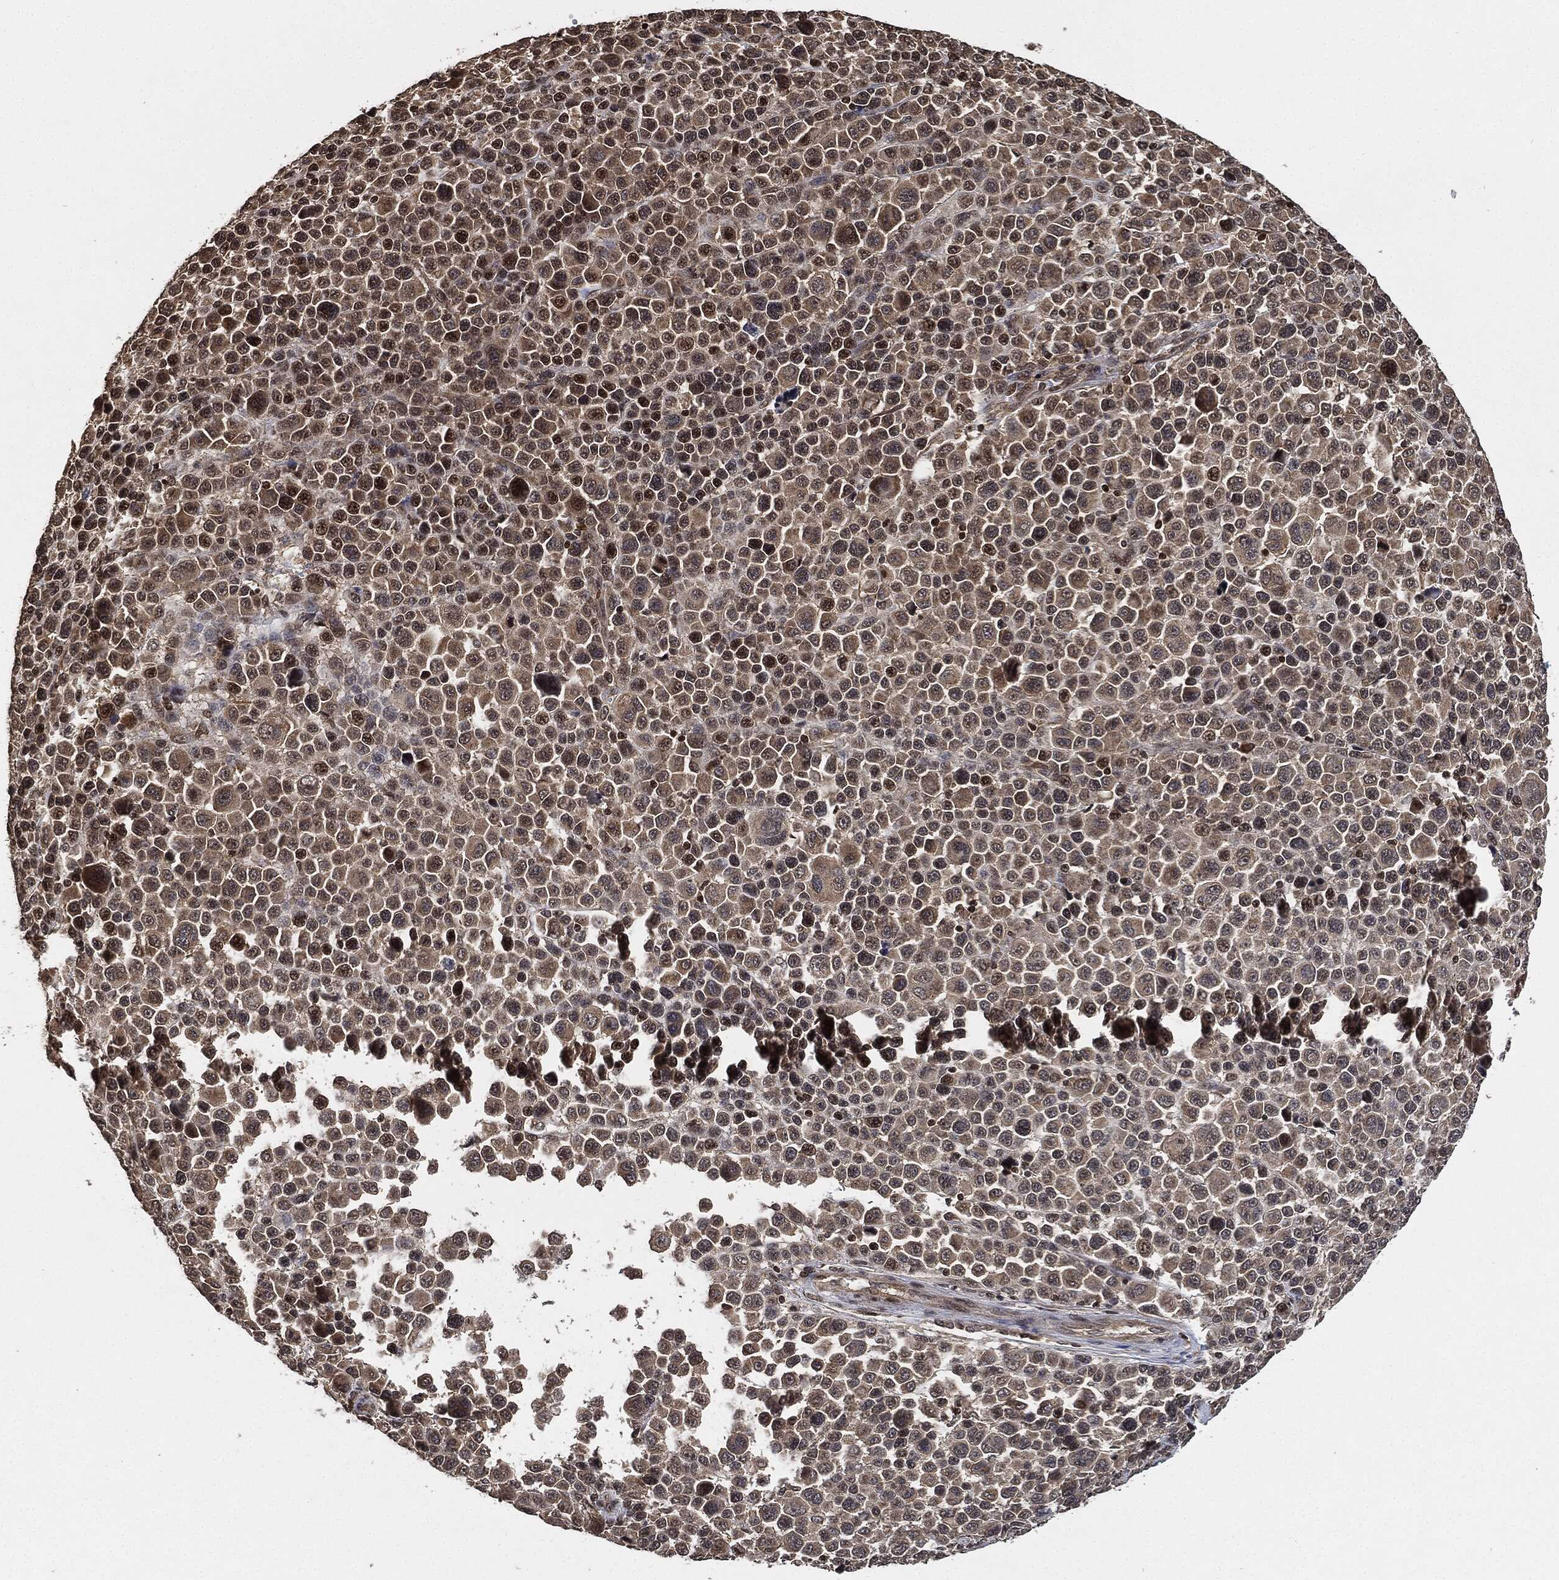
{"staining": {"intensity": "negative", "quantity": "none", "location": "none"}, "tissue": "melanoma", "cell_type": "Tumor cells", "image_type": "cancer", "snomed": [{"axis": "morphology", "description": "Malignant melanoma, NOS"}, {"axis": "topography", "description": "Skin"}], "caption": "The histopathology image shows no staining of tumor cells in melanoma.", "gene": "PDK1", "patient": {"sex": "female", "age": 57}}